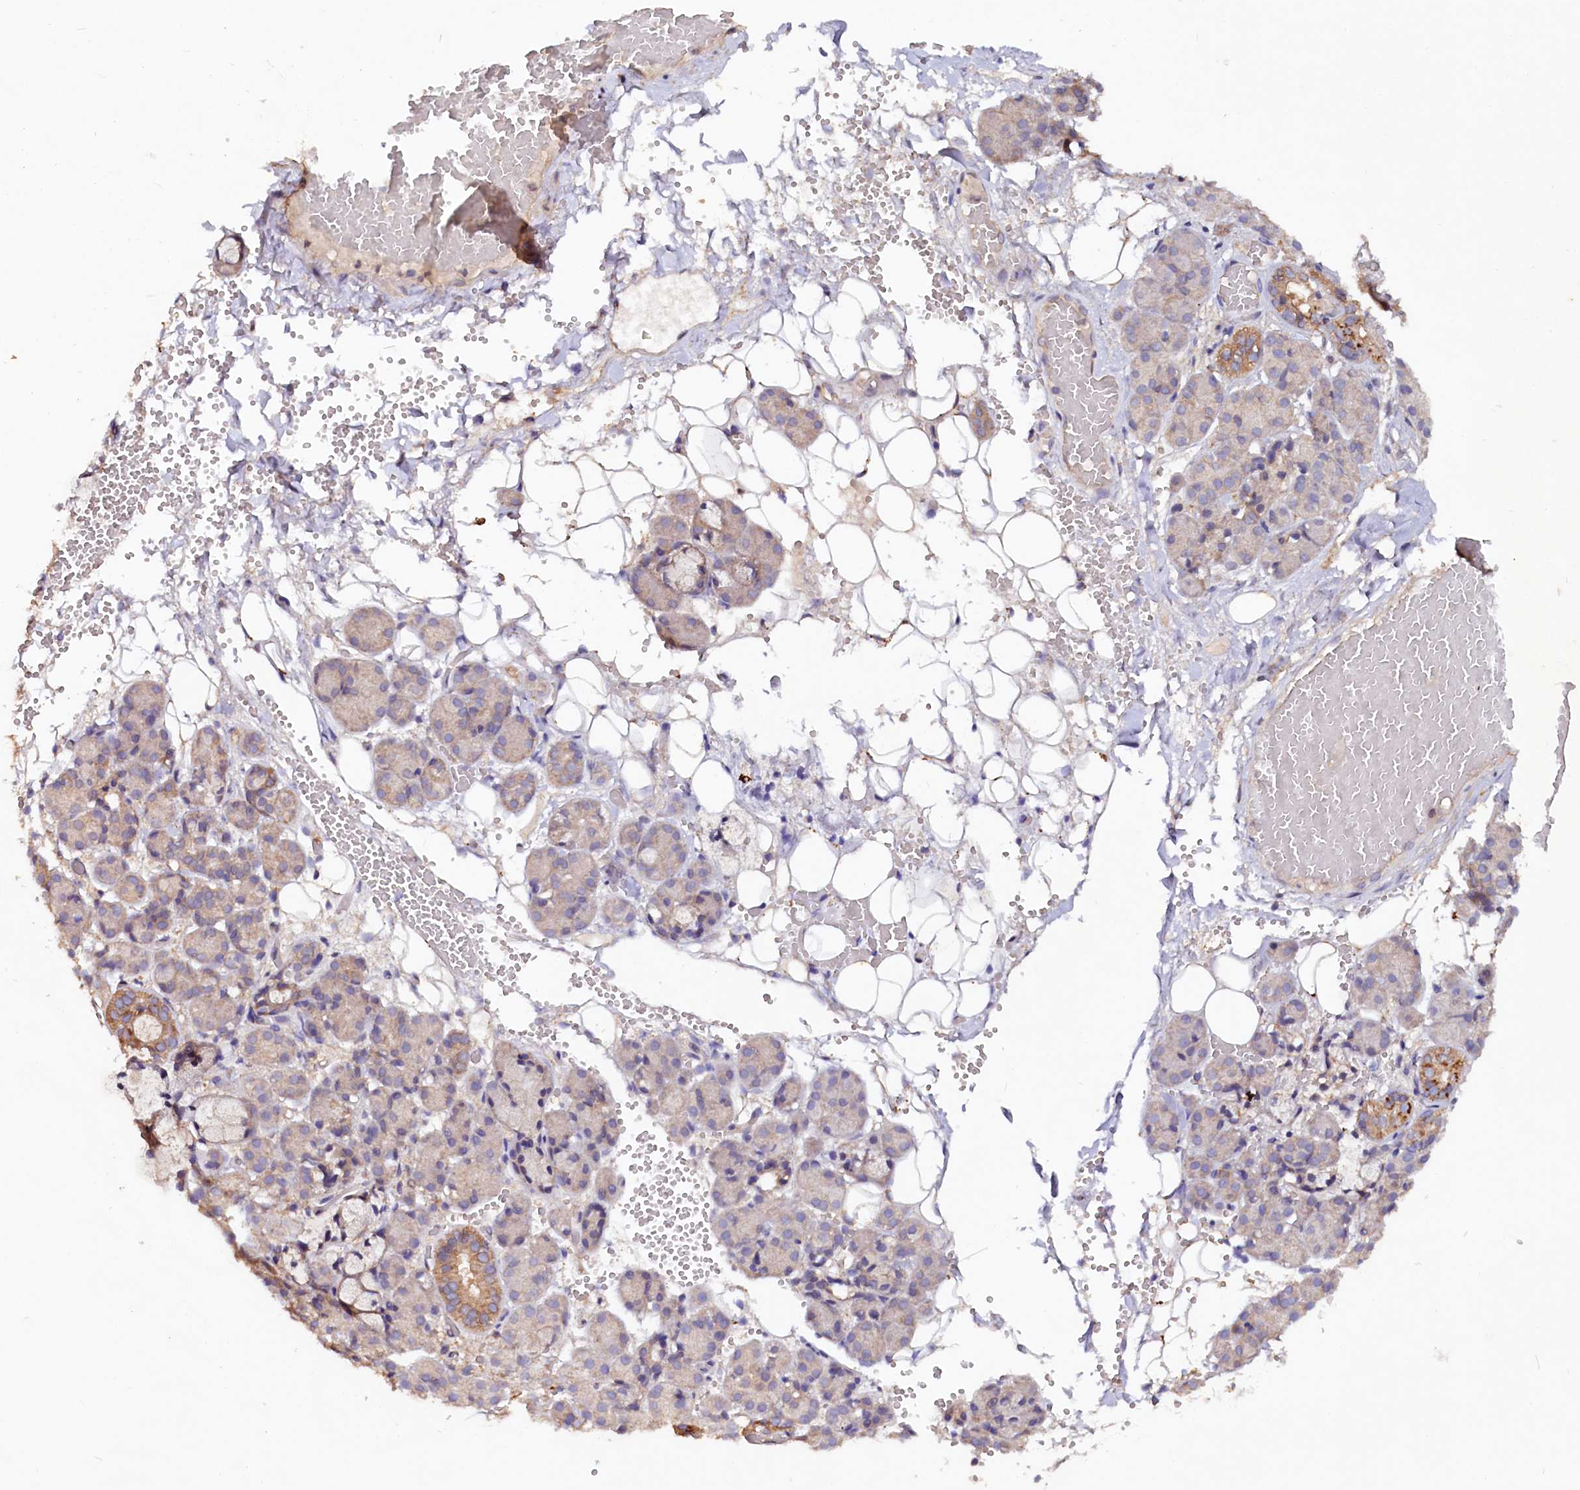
{"staining": {"intensity": "moderate", "quantity": "<25%", "location": "cytoplasmic/membranous"}, "tissue": "salivary gland", "cell_type": "Glandular cells", "image_type": "normal", "snomed": [{"axis": "morphology", "description": "Normal tissue, NOS"}, {"axis": "topography", "description": "Salivary gland"}], "caption": "Immunohistochemical staining of normal human salivary gland displays low levels of moderate cytoplasmic/membranous positivity in about <25% of glandular cells. (brown staining indicates protein expression, while blue staining denotes nuclei).", "gene": "ETFBKMT", "patient": {"sex": "male", "age": 63}}